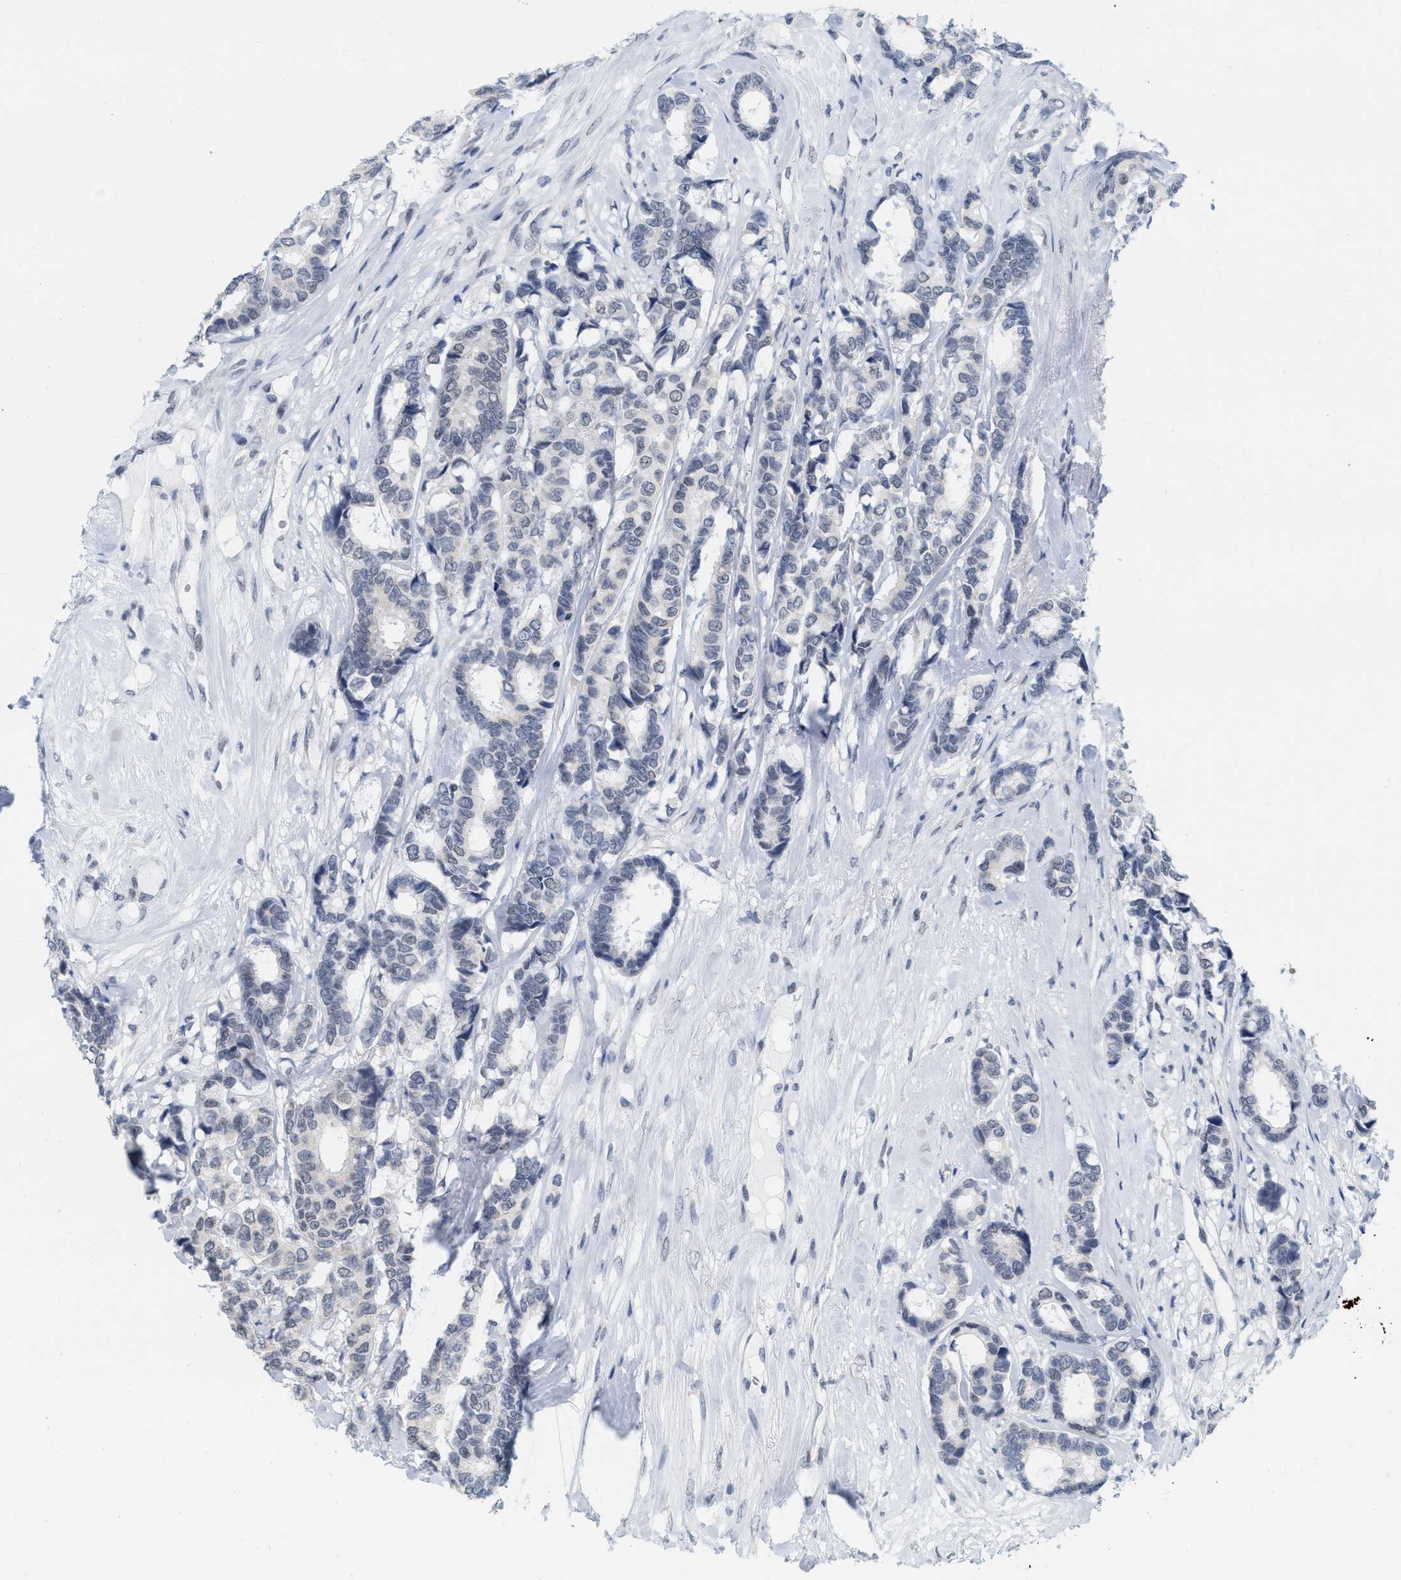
{"staining": {"intensity": "negative", "quantity": "none", "location": "none"}, "tissue": "breast cancer", "cell_type": "Tumor cells", "image_type": "cancer", "snomed": [{"axis": "morphology", "description": "Duct carcinoma"}, {"axis": "topography", "description": "Breast"}], "caption": "DAB immunohistochemical staining of human breast cancer shows no significant staining in tumor cells.", "gene": "XIRP1", "patient": {"sex": "female", "age": 87}}